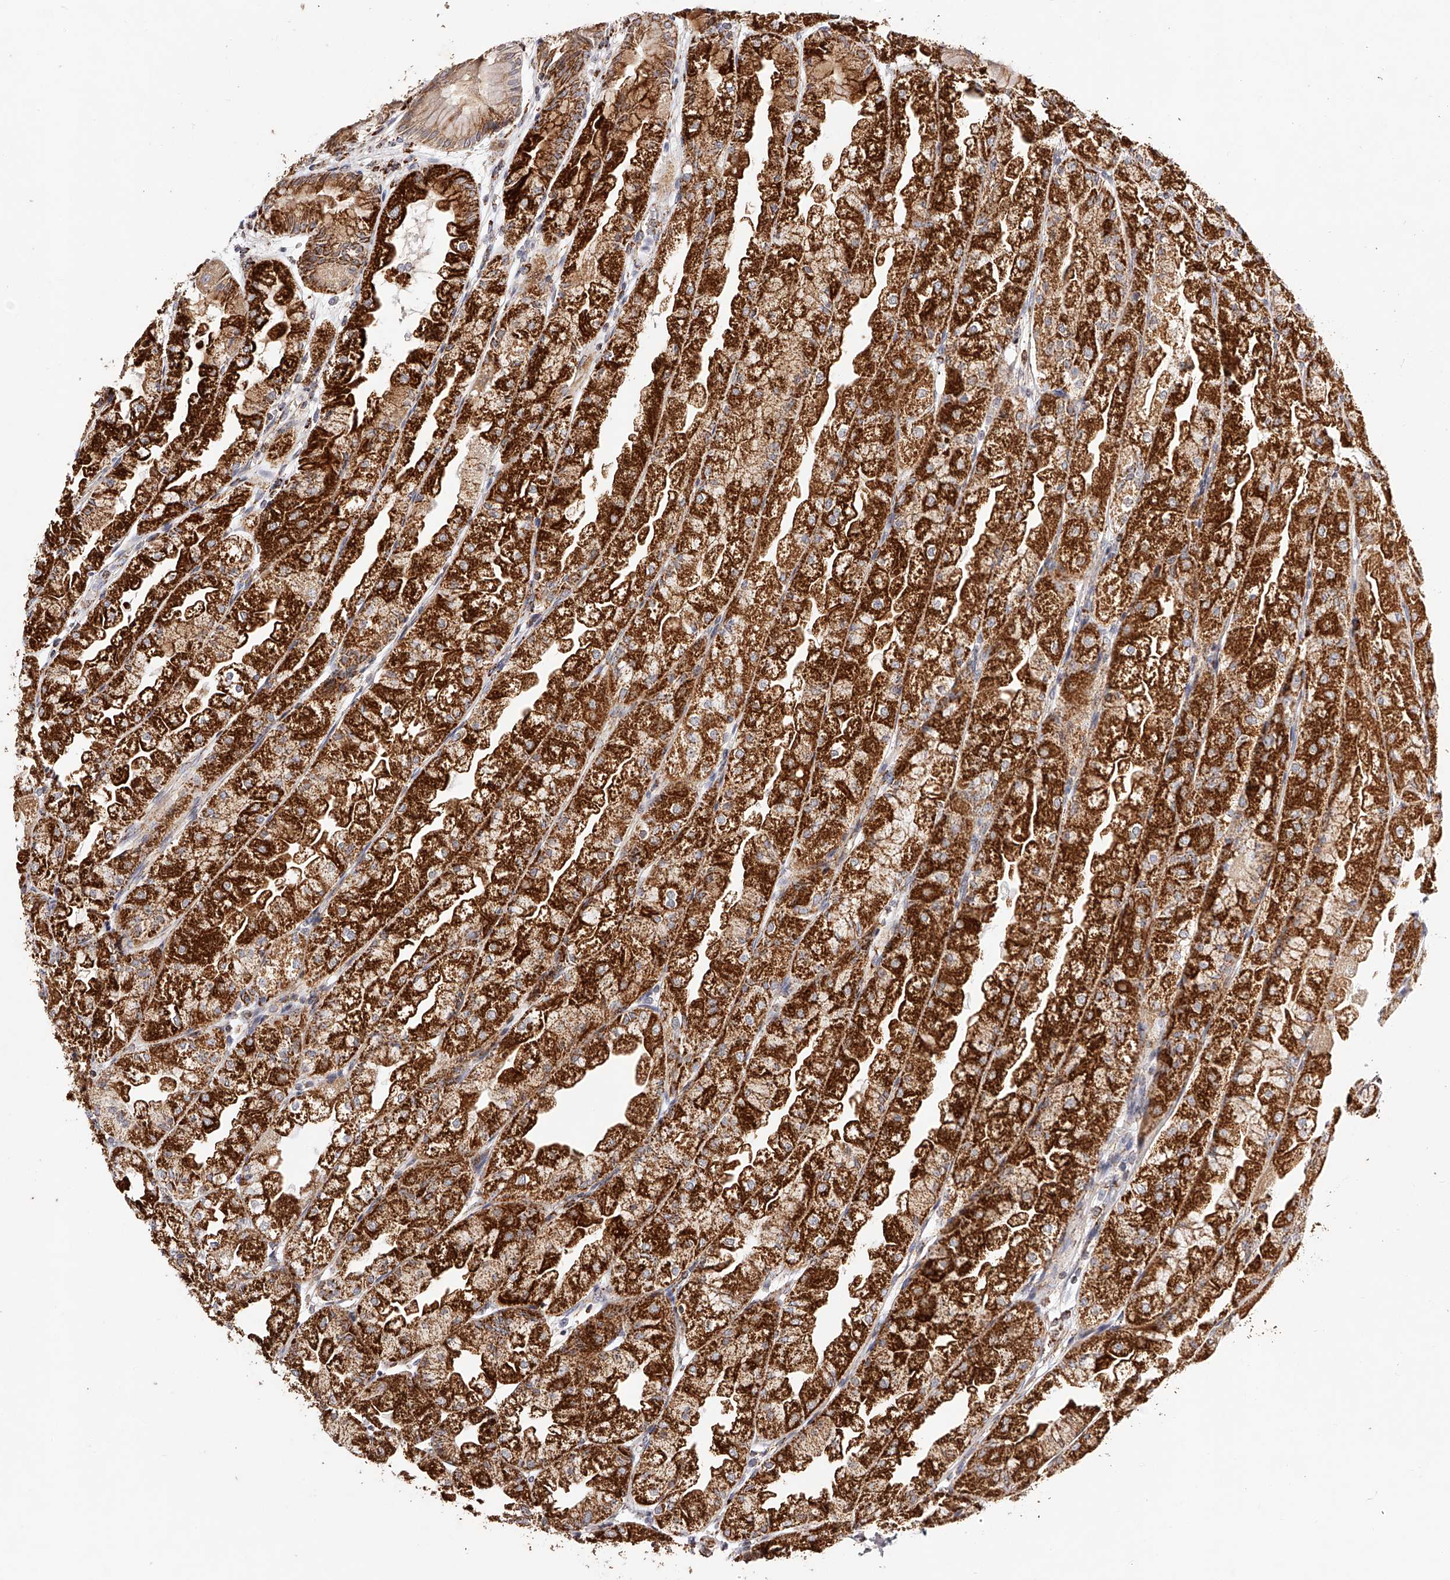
{"staining": {"intensity": "strong", "quantity": ">75%", "location": "cytoplasmic/membranous"}, "tissue": "stomach", "cell_type": "Glandular cells", "image_type": "normal", "snomed": [{"axis": "morphology", "description": "Normal tissue, NOS"}, {"axis": "topography", "description": "Stomach, upper"}], "caption": "Immunohistochemistry (IHC) of unremarkable stomach shows high levels of strong cytoplasmic/membranous positivity in approximately >75% of glandular cells.", "gene": "NDUFV3", "patient": {"sex": "male", "age": 47}}